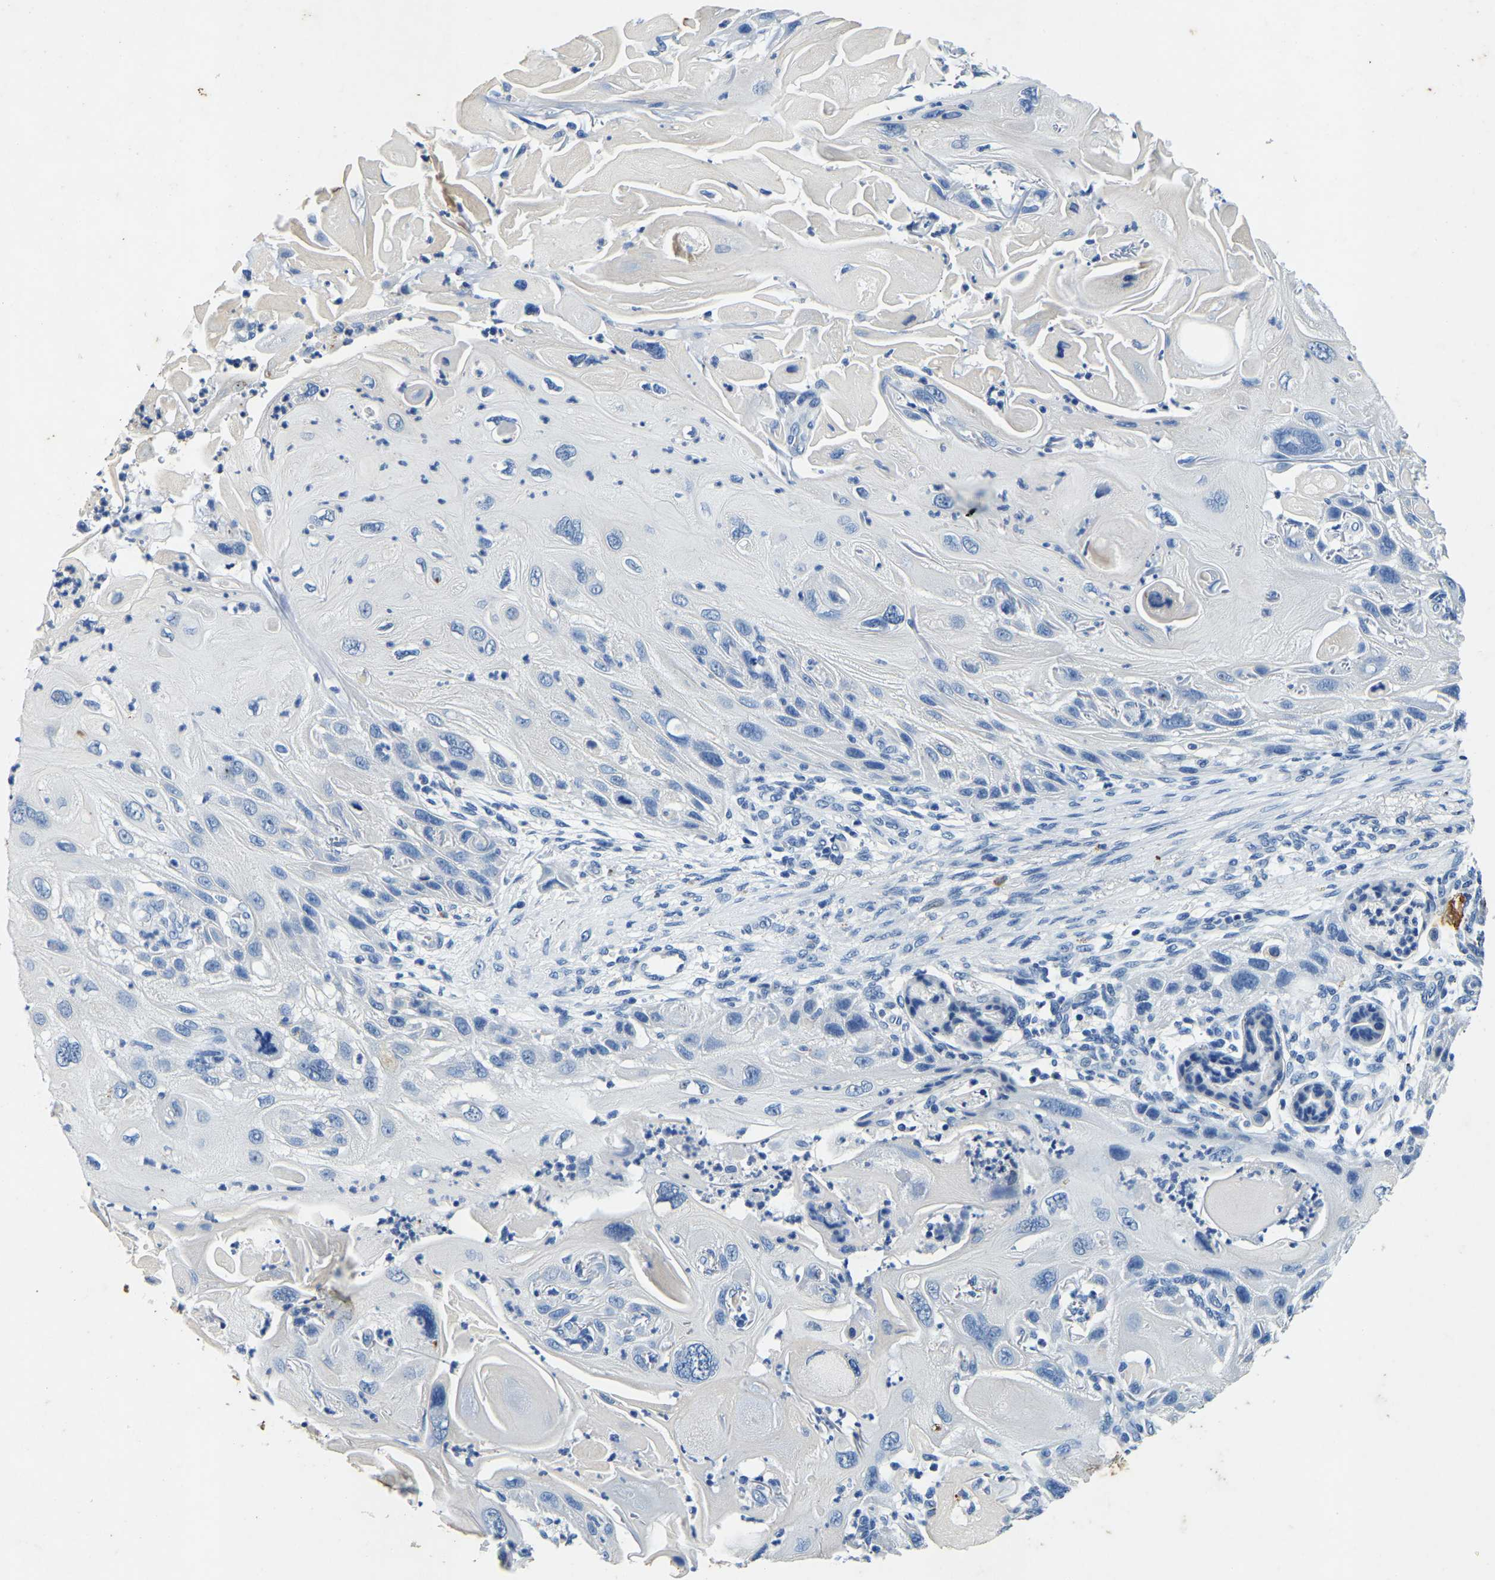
{"staining": {"intensity": "negative", "quantity": "none", "location": "none"}, "tissue": "skin cancer", "cell_type": "Tumor cells", "image_type": "cancer", "snomed": [{"axis": "morphology", "description": "Squamous cell carcinoma, NOS"}, {"axis": "topography", "description": "Skin"}], "caption": "This is an immunohistochemistry (IHC) image of squamous cell carcinoma (skin). There is no expression in tumor cells.", "gene": "UBN2", "patient": {"sex": "female", "age": 77}}